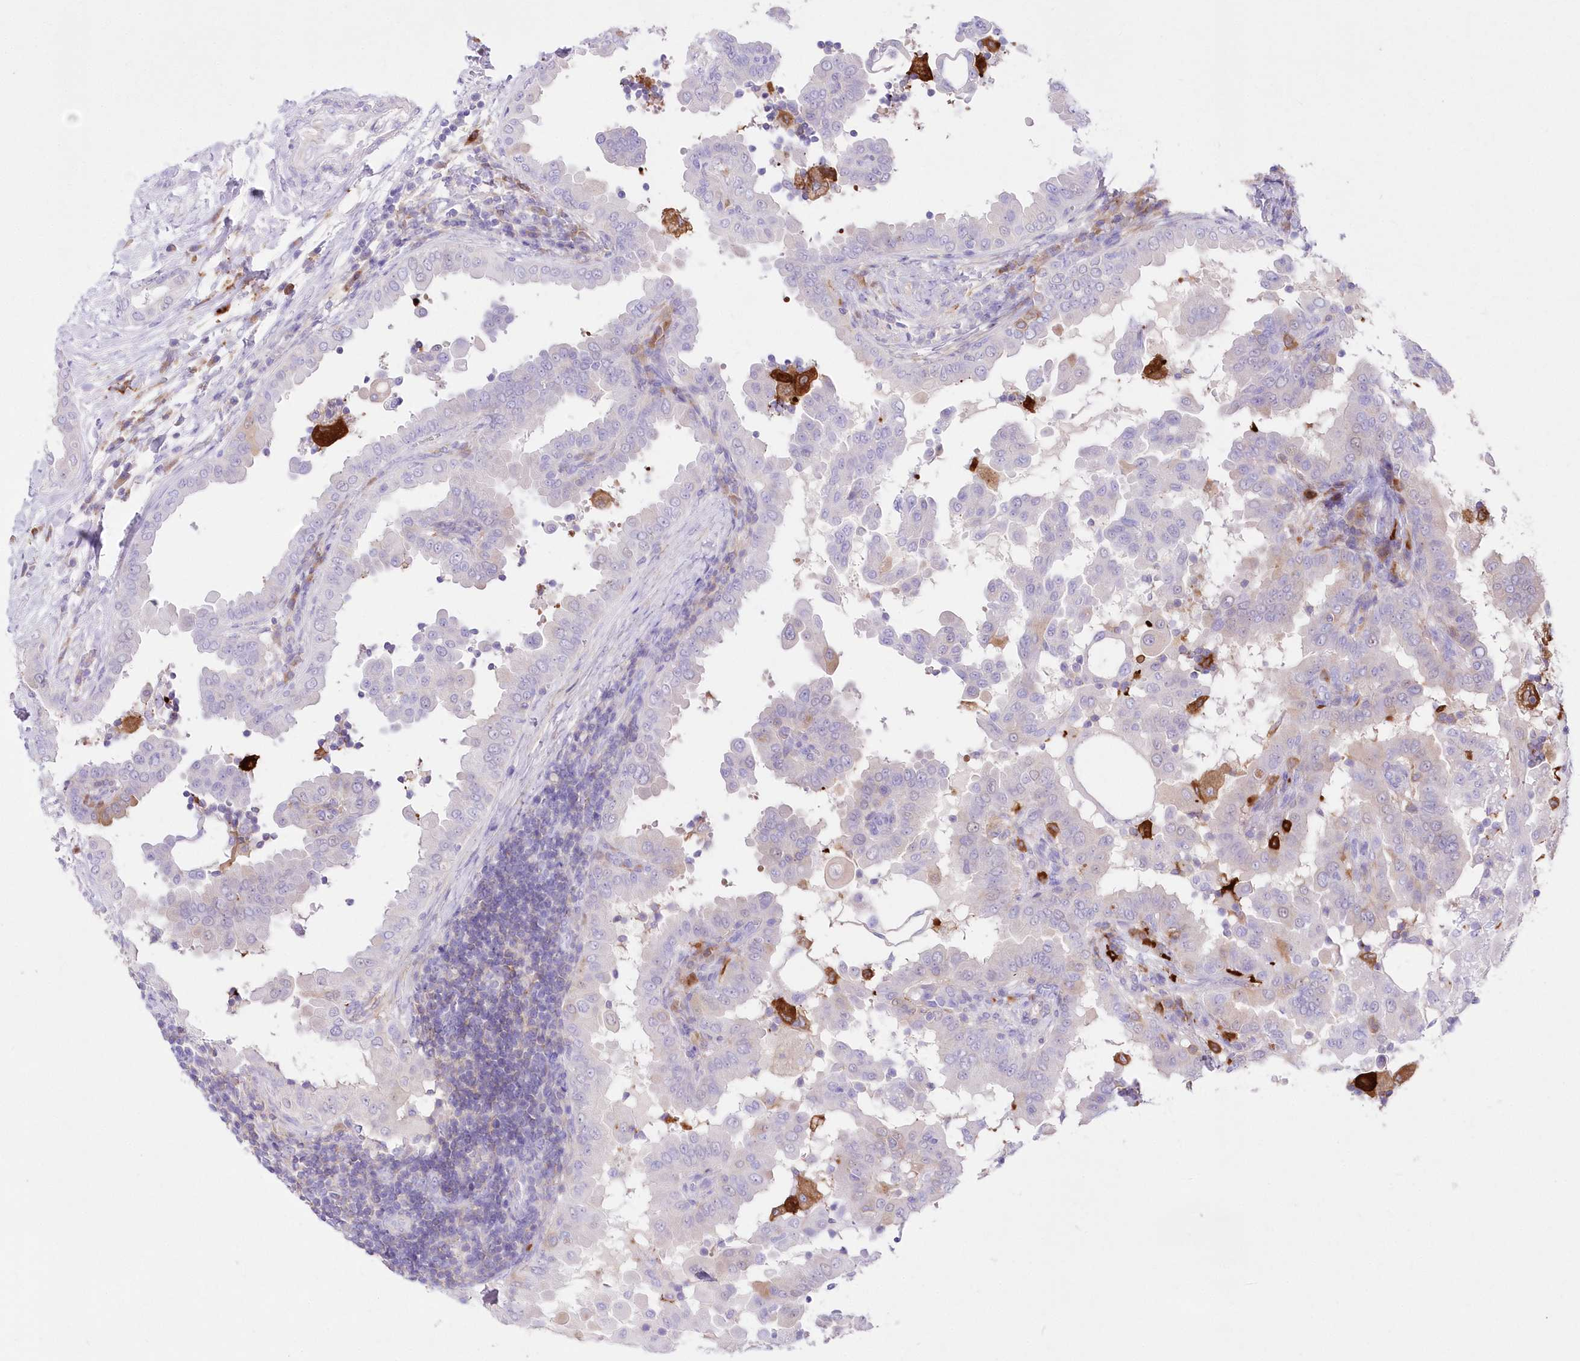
{"staining": {"intensity": "negative", "quantity": "none", "location": "none"}, "tissue": "thyroid cancer", "cell_type": "Tumor cells", "image_type": "cancer", "snomed": [{"axis": "morphology", "description": "Papillary adenocarcinoma, NOS"}, {"axis": "topography", "description": "Thyroid gland"}], "caption": "Thyroid cancer was stained to show a protein in brown. There is no significant staining in tumor cells. The staining was performed using DAB to visualize the protein expression in brown, while the nuclei were stained in blue with hematoxylin (Magnification: 20x).", "gene": "DNAJC19", "patient": {"sex": "male", "age": 33}}